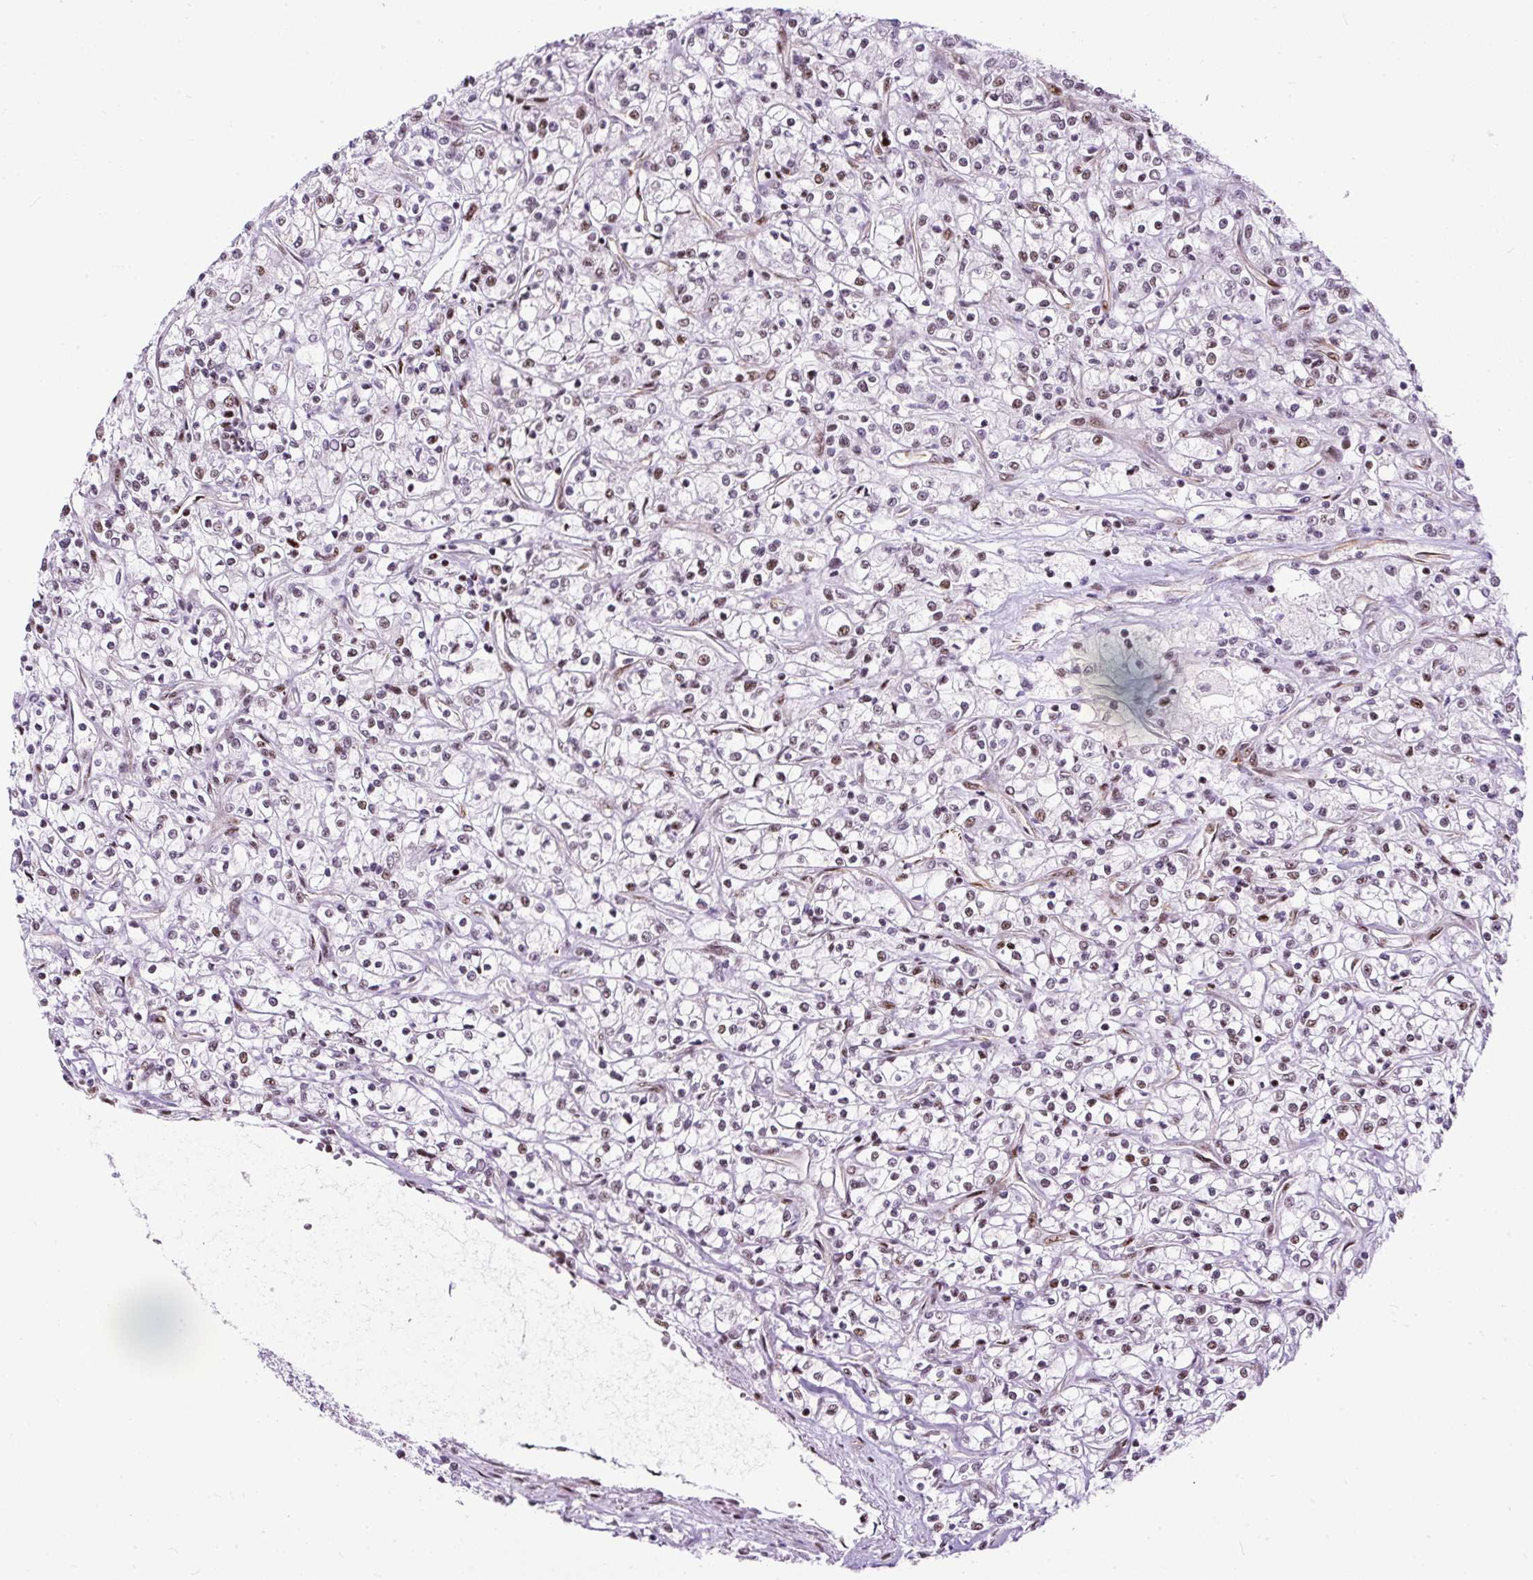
{"staining": {"intensity": "moderate", "quantity": "25%-75%", "location": "nuclear"}, "tissue": "renal cancer", "cell_type": "Tumor cells", "image_type": "cancer", "snomed": [{"axis": "morphology", "description": "Adenocarcinoma, NOS"}, {"axis": "topography", "description": "Kidney"}], "caption": "A high-resolution image shows IHC staining of renal cancer (adenocarcinoma), which exhibits moderate nuclear expression in about 25%-75% of tumor cells. (brown staining indicates protein expression, while blue staining denotes nuclei).", "gene": "LUC7L2", "patient": {"sex": "female", "age": 59}}